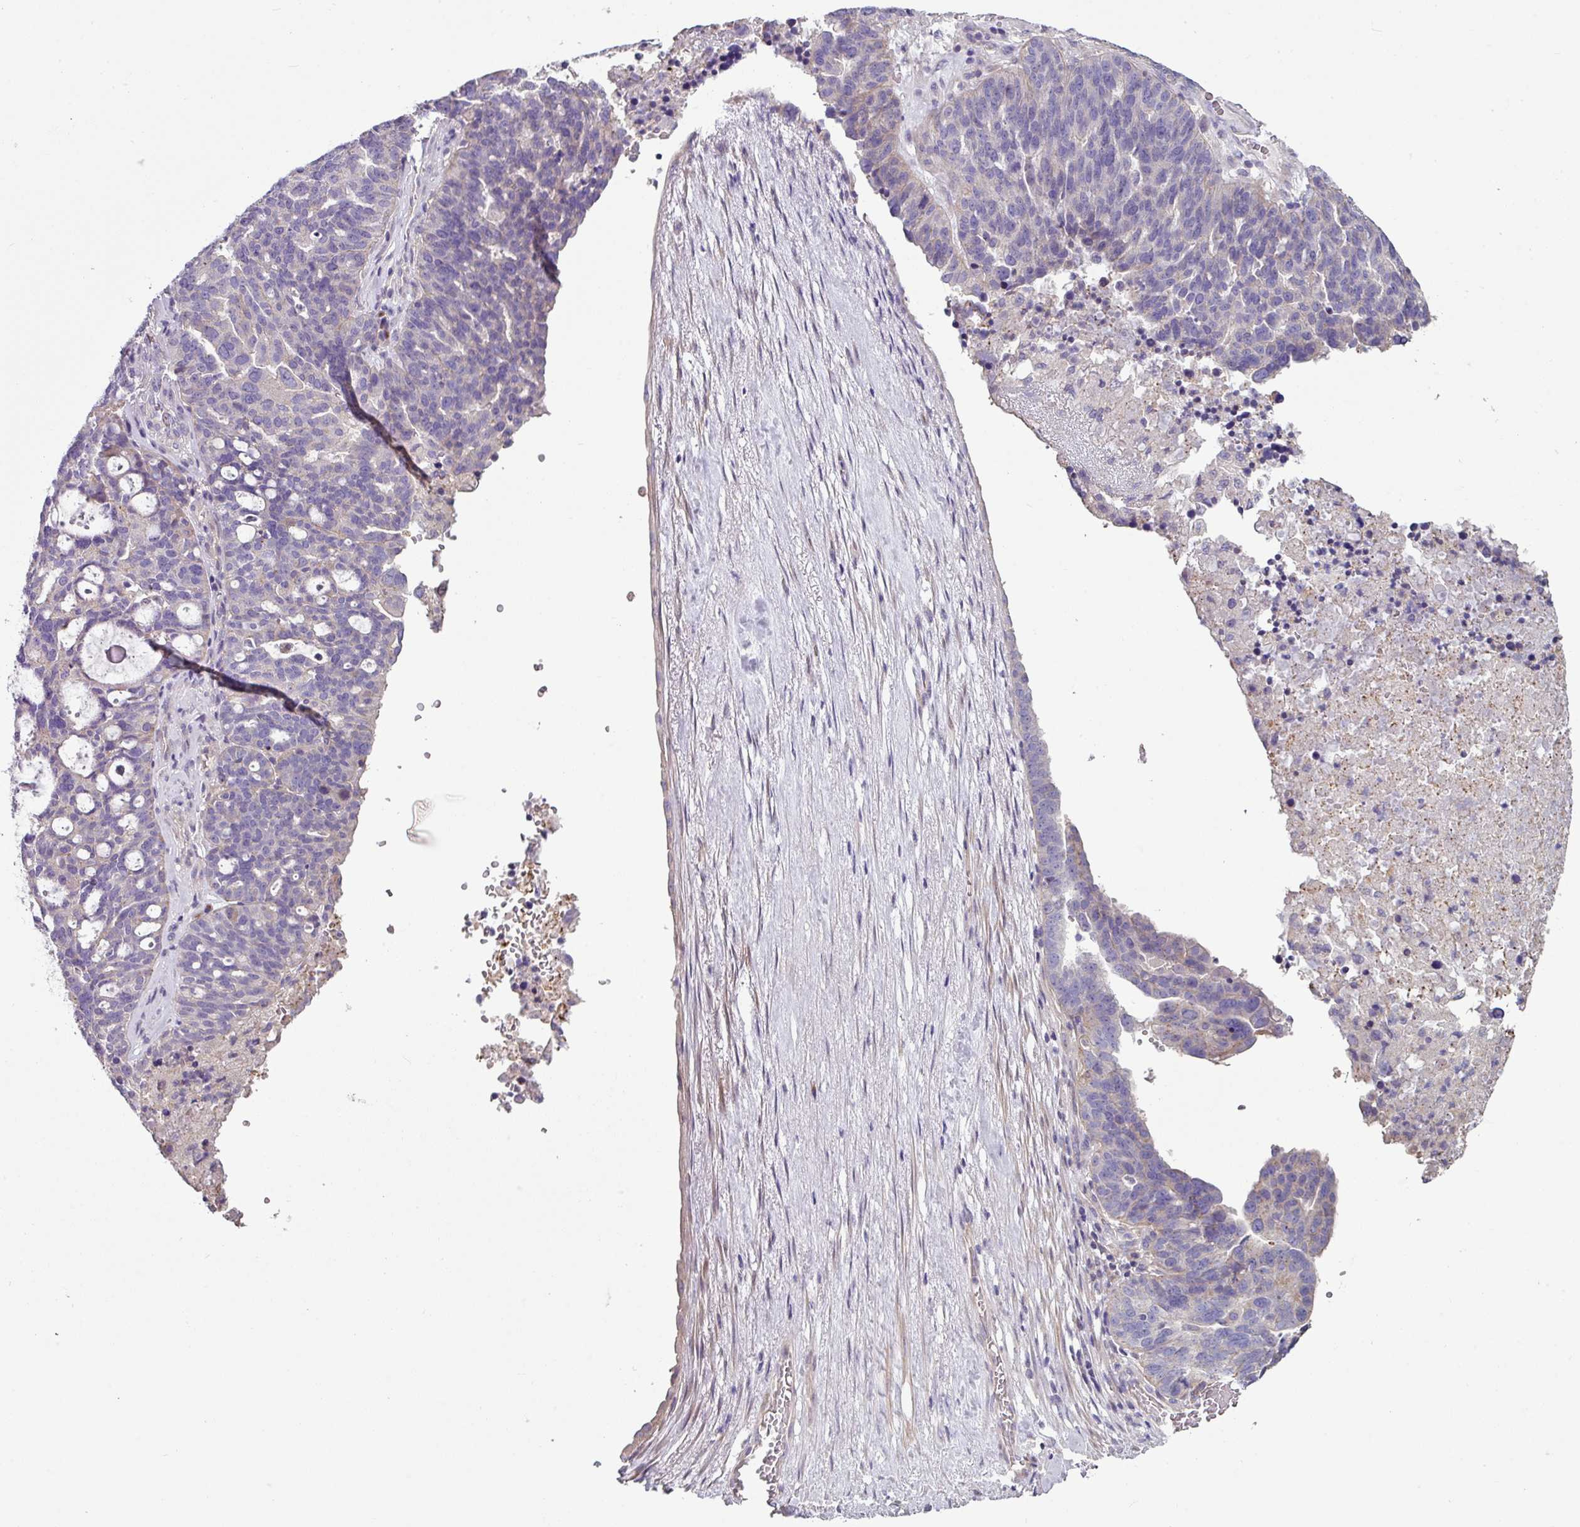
{"staining": {"intensity": "negative", "quantity": "none", "location": "none"}, "tissue": "ovarian cancer", "cell_type": "Tumor cells", "image_type": "cancer", "snomed": [{"axis": "morphology", "description": "Cystadenocarcinoma, serous, NOS"}, {"axis": "topography", "description": "Ovary"}], "caption": "The photomicrograph exhibits no significant expression in tumor cells of ovarian serous cystadenocarcinoma.", "gene": "LRRC9", "patient": {"sex": "female", "age": 59}}